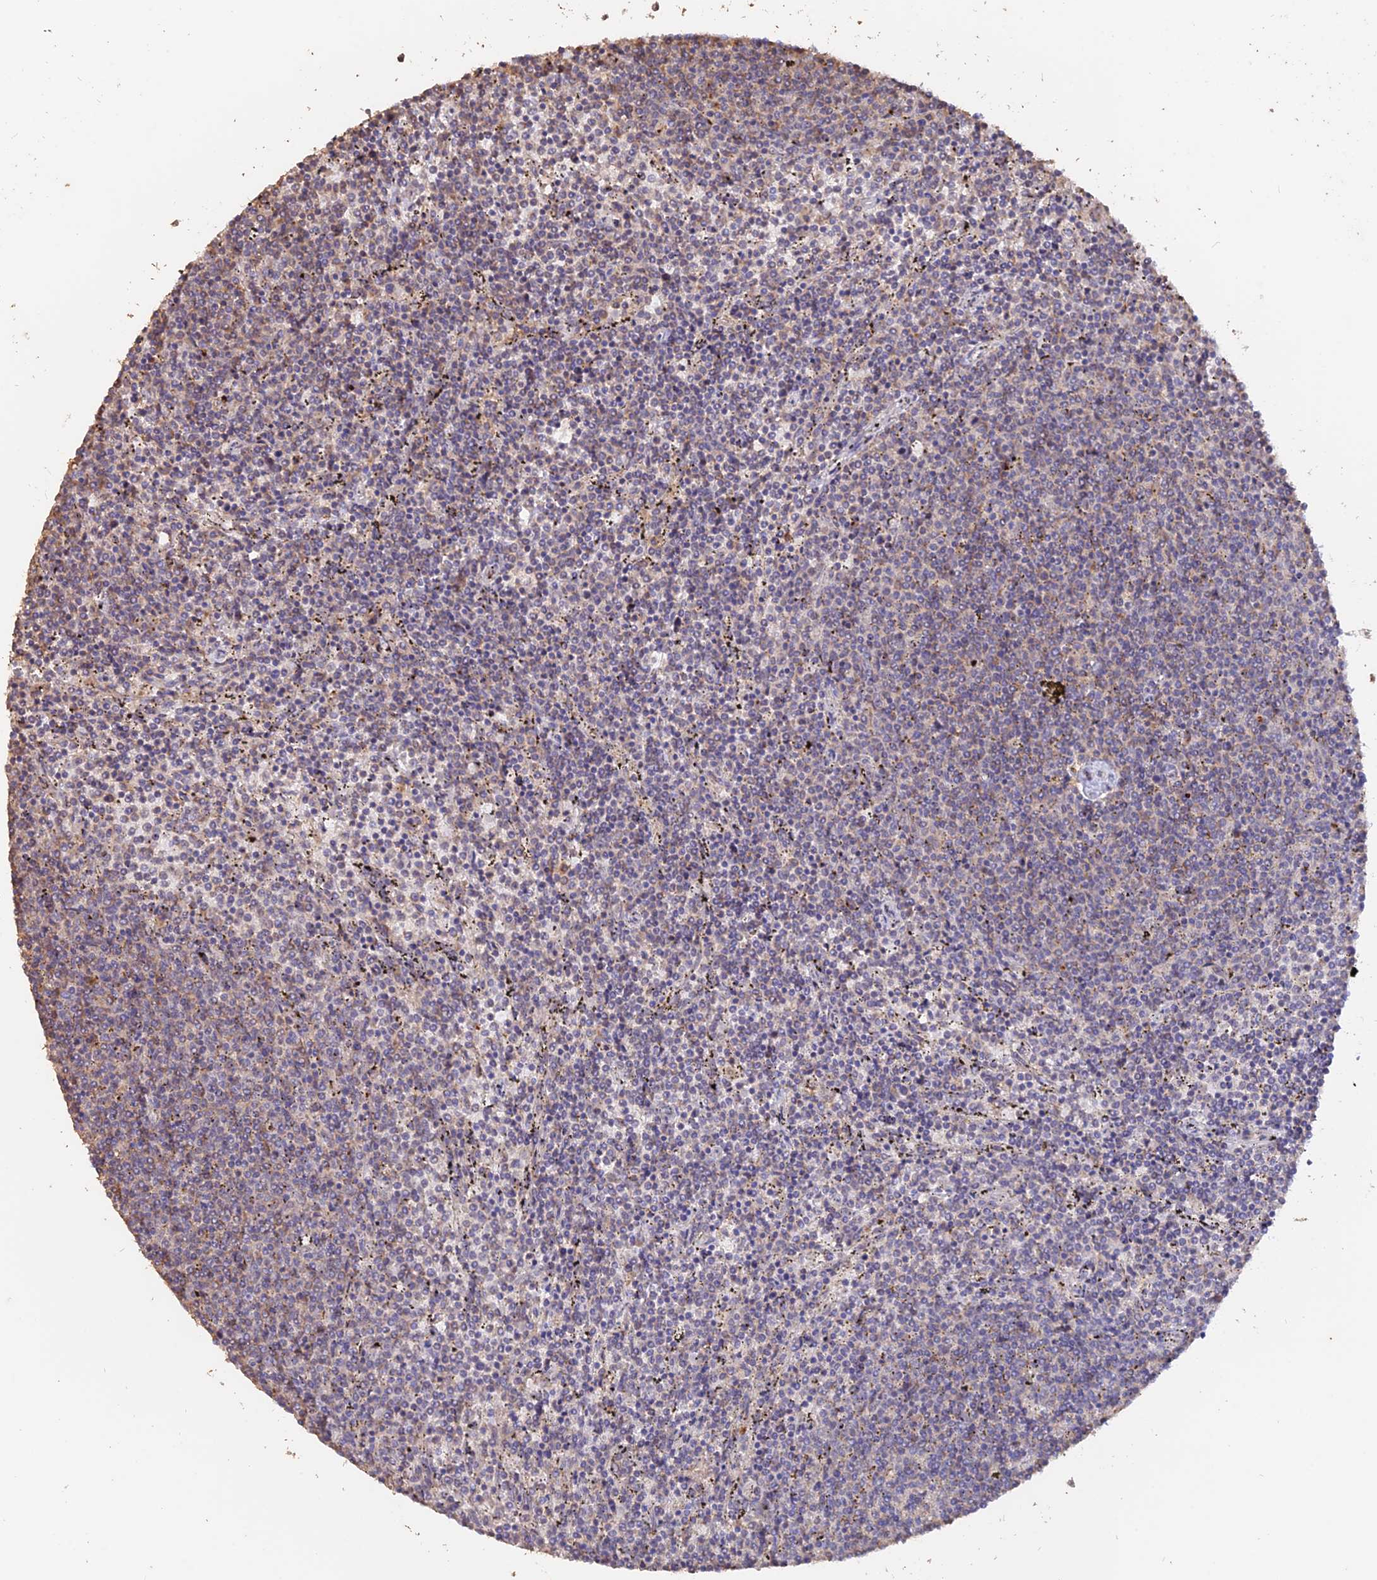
{"staining": {"intensity": "negative", "quantity": "none", "location": "none"}, "tissue": "lymphoma", "cell_type": "Tumor cells", "image_type": "cancer", "snomed": [{"axis": "morphology", "description": "Malignant lymphoma, non-Hodgkin's type, Low grade"}, {"axis": "topography", "description": "Spleen"}], "caption": "DAB immunohistochemical staining of malignant lymphoma, non-Hodgkin's type (low-grade) shows no significant expression in tumor cells.", "gene": "LAYN", "patient": {"sex": "female", "age": 50}}